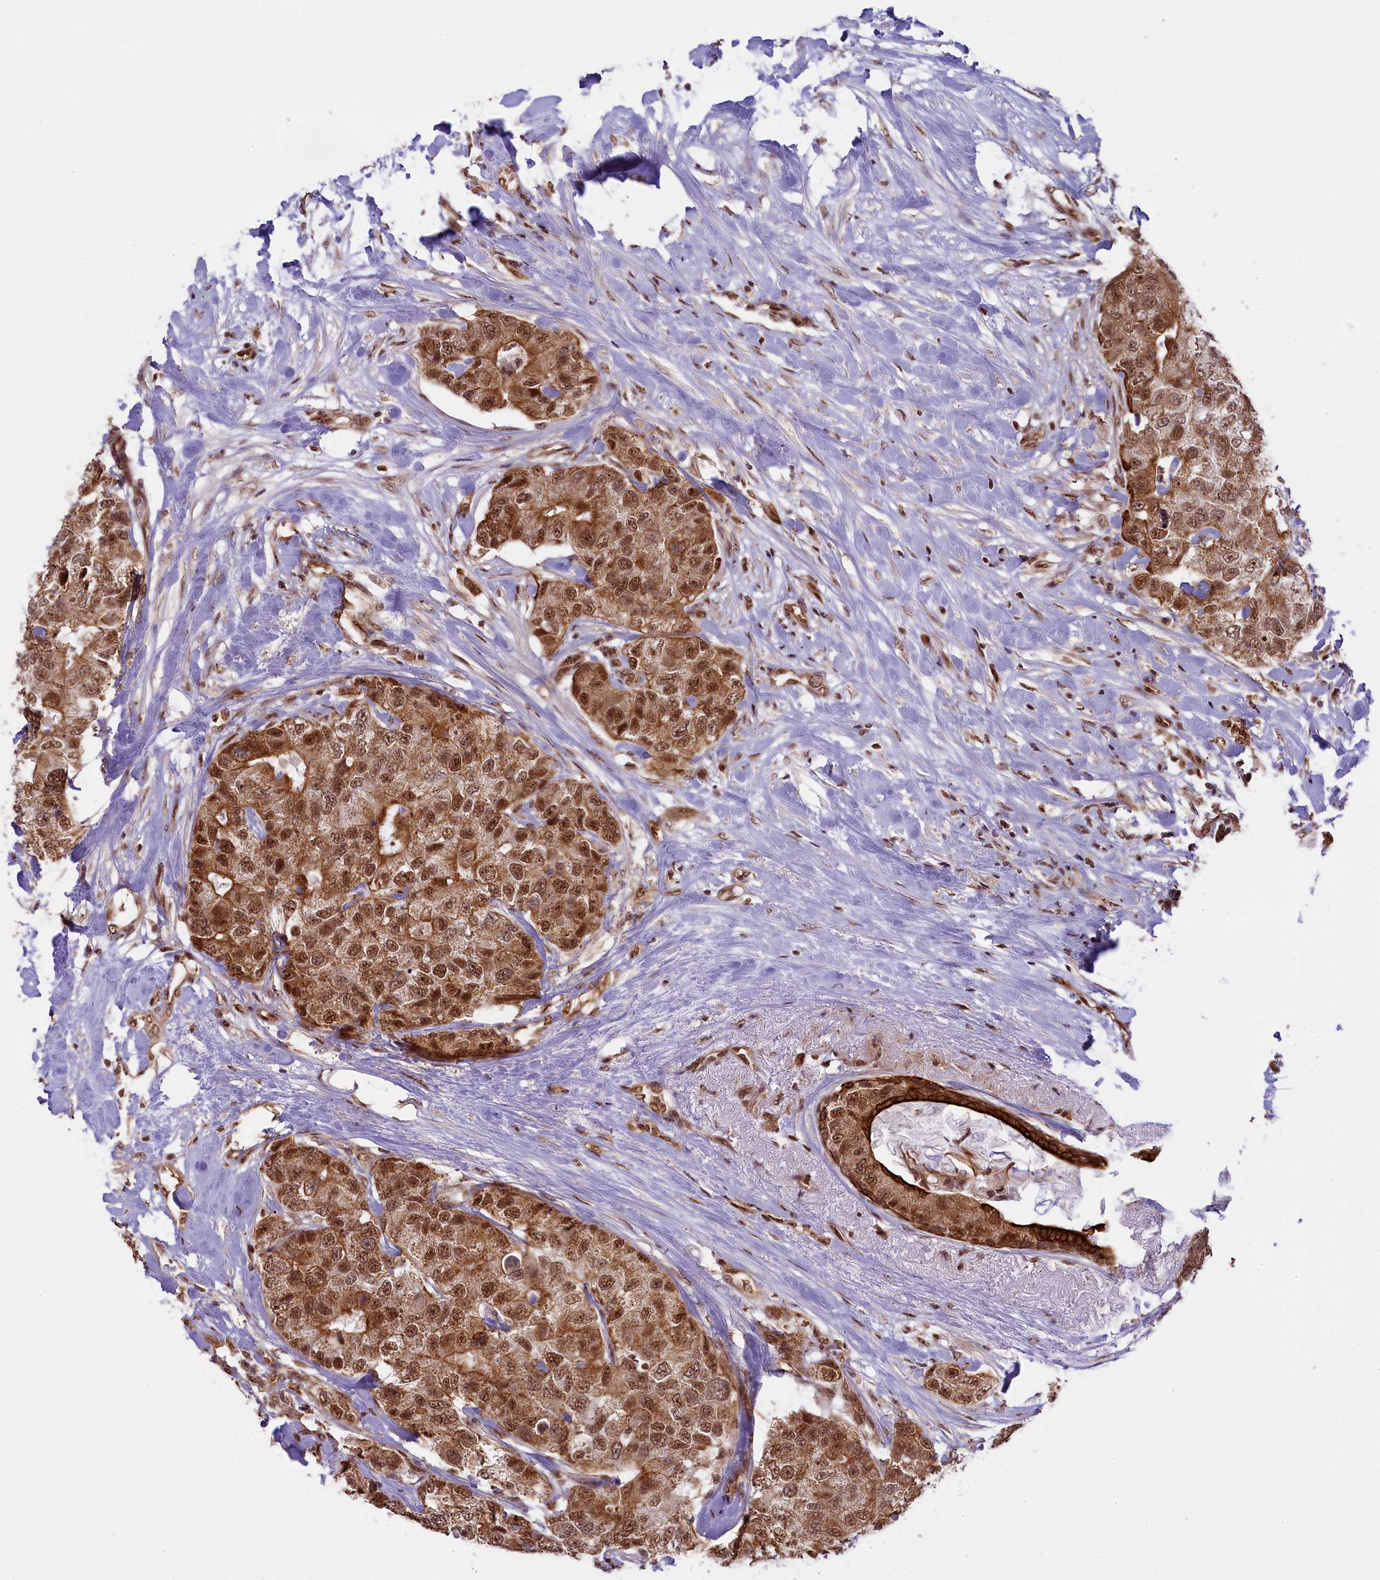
{"staining": {"intensity": "moderate", "quantity": ">75%", "location": "cytoplasmic/membranous,nuclear"}, "tissue": "breast cancer", "cell_type": "Tumor cells", "image_type": "cancer", "snomed": [{"axis": "morphology", "description": "Duct carcinoma"}, {"axis": "topography", "description": "Breast"}], "caption": "A micrograph showing moderate cytoplasmic/membranous and nuclear expression in about >75% of tumor cells in breast cancer, as visualized by brown immunohistochemical staining.", "gene": "CARD8", "patient": {"sex": "female", "age": 62}}